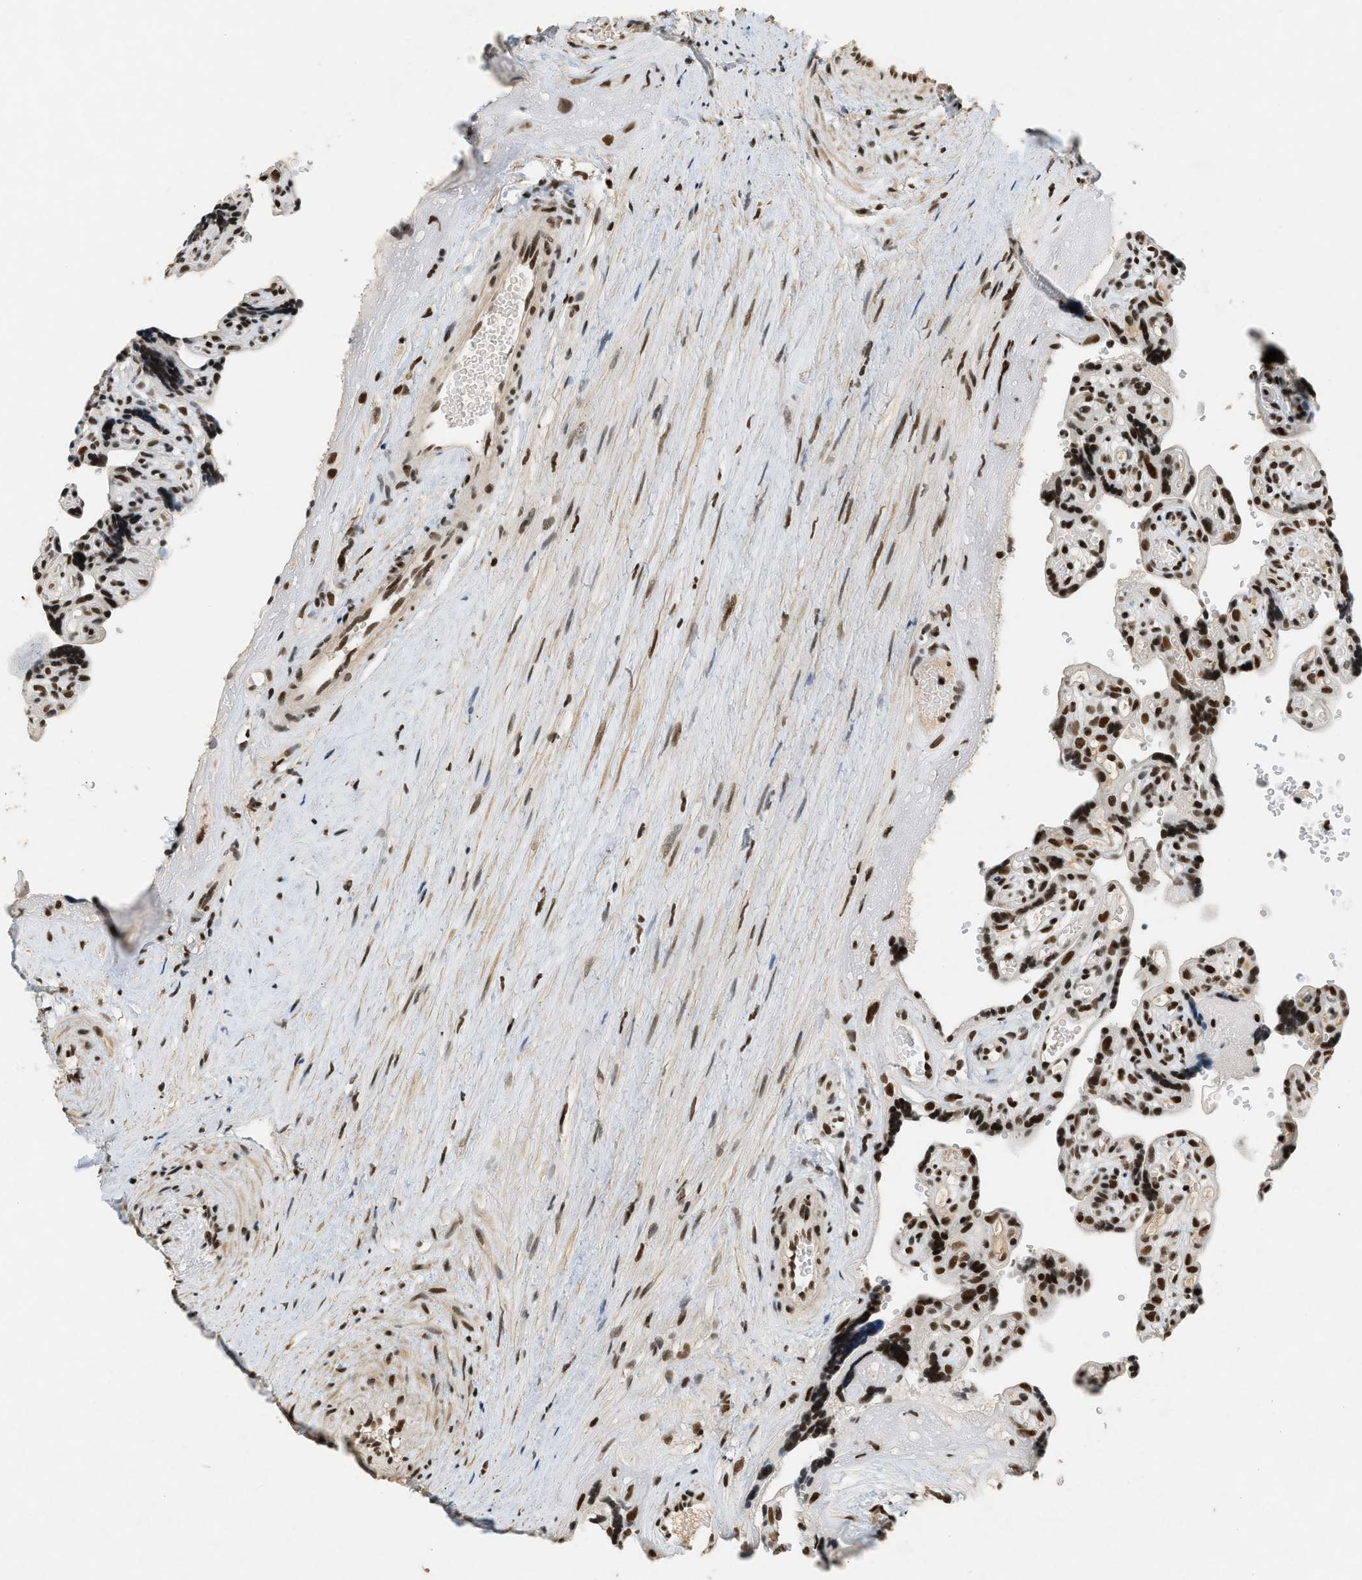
{"staining": {"intensity": "strong", "quantity": ">75%", "location": "nuclear"}, "tissue": "placenta", "cell_type": "Decidual cells", "image_type": "normal", "snomed": [{"axis": "morphology", "description": "Normal tissue, NOS"}, {"axis": "topography", "description": "Placenta"}], "caption": "Human placenta stained with a brown dye reveals strong nuclear positive positivity in about >75% of decidual cells.", "gene": "SMARCB1", "patient": {"sex": "female", "age": 30}}